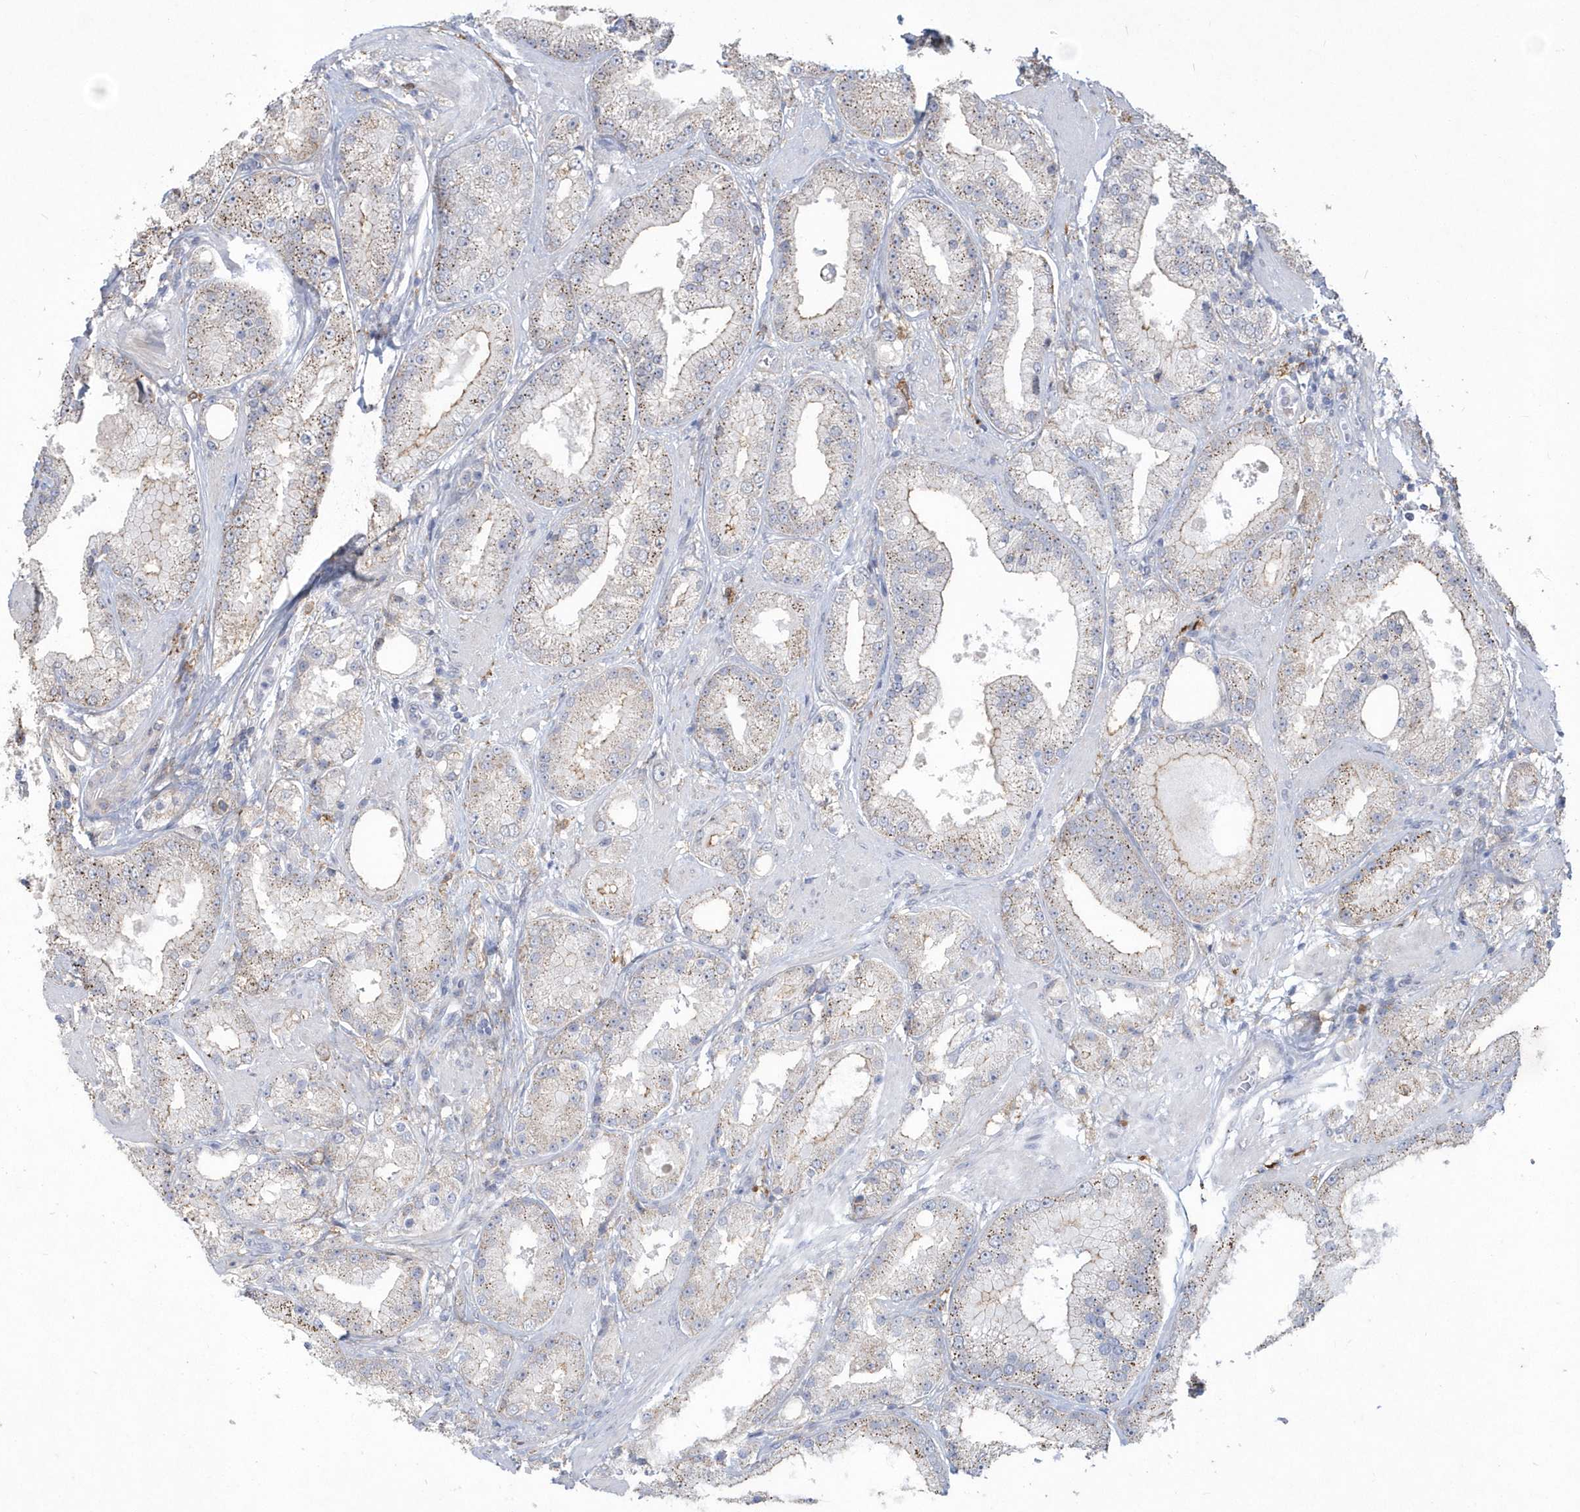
{"staining": {"intensity": "moderate", "quantity": "25%-75%", "location": "cytoplasmic/membranous"}, "tissue": "prostate cancer", "cell_type": "Tumor cells", "image_type": "cancer", "snomed": [{"axis": "morphology", "description": "Adenocarcinoma, Low grade"}, {"axis": "topography", "description": "Prostate"}], "caption": "A brown stain highlights moderate cytoplasmic/membranous staining of a protein in human adenocarcinoma (low-grade) (prostate) tumor cells.", "gene": "TSPEAR", "patient": {"sex": "male", "age": 67}}